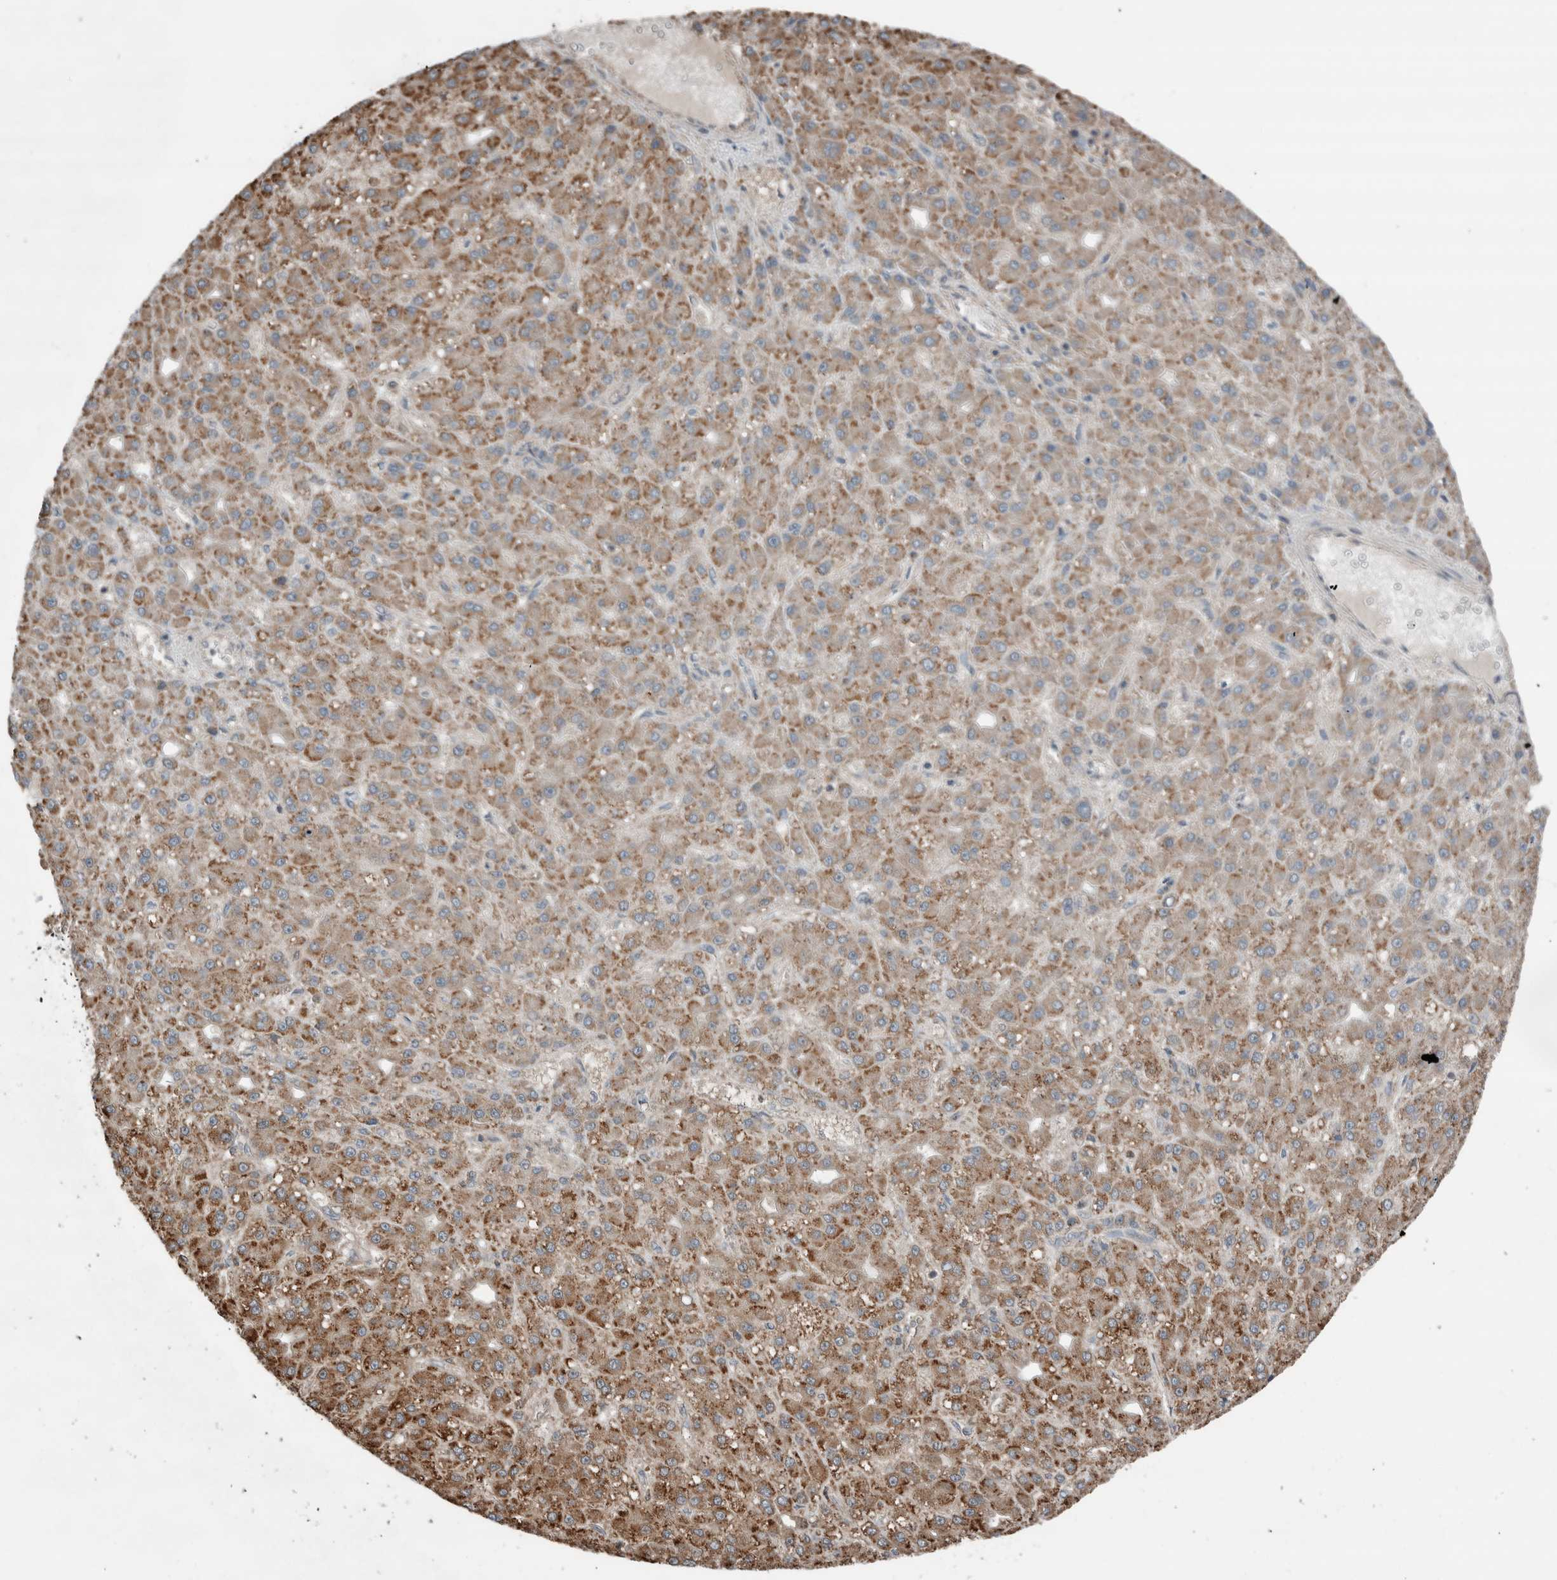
{"staining": {"intensity": "moderate", "quantity": ">75%", "location": "cytoplasmic/membranous"}, "tissue": "liver cancer", "cell_type": "Tumor cells", "image_type": "cancer", "snomed": [{"axis": "morphology", "description": "Carcinoma, Hepatocellular, NOS"}, {"axis": "topography", "description": "Liver"}], "caption": "Hepatocellular carcinoma (liver) was stained to show a protein in brown. There is medium levels of moderate cytoplasmic/membranous staining in about >75% of tumor cells. (DAB (3,3'-diaminobenzidine) = brown stain, brightfield microscopy at high magnification).", "gene": "KLK14", "patient": {"sex": "male", "age": 67}}